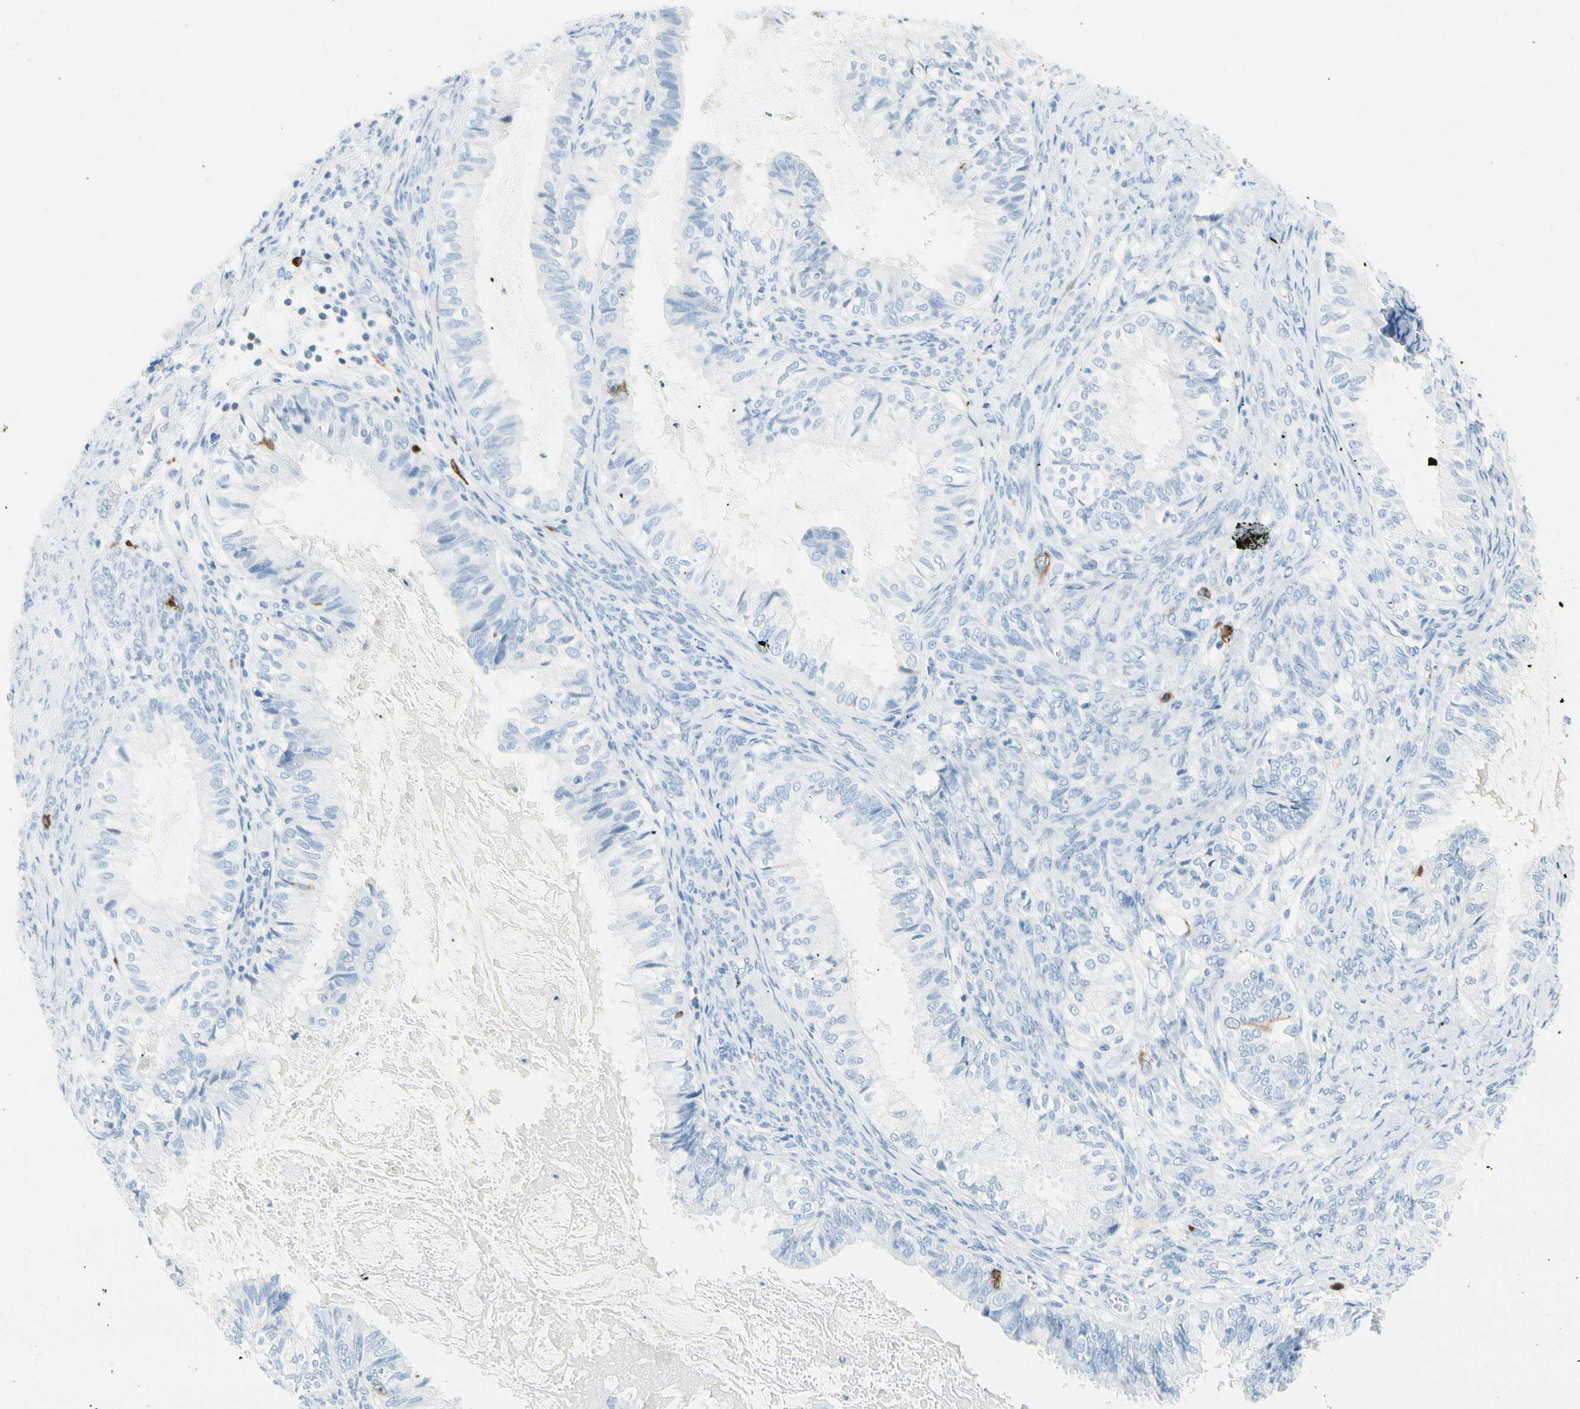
{"staining": {"intensity": "negative", "quantity": "none", "location": "none"}, "tissue": "cervical cancer", "cell_type": "Tumor cells", "image_type": "cancer", "snomed": [{"axis": "morphology", "description": "Normal tissue, NOS"}, {"axis": "morphology", "description": "Adenocarcinoma, NOS"}, {"axis": "topography", "description": "Cervix"}, {"axis": "topography", "description": "Endometrium"}], "caption": "Immunohistochemistry (IHC) micrograph of human cervical cancer (adenocarcinoma) stained for a protein (brown), which exhibits no expression in tumor cells.", "gene": "TACC3", "patient": {"sex": "female", "age": 86}}